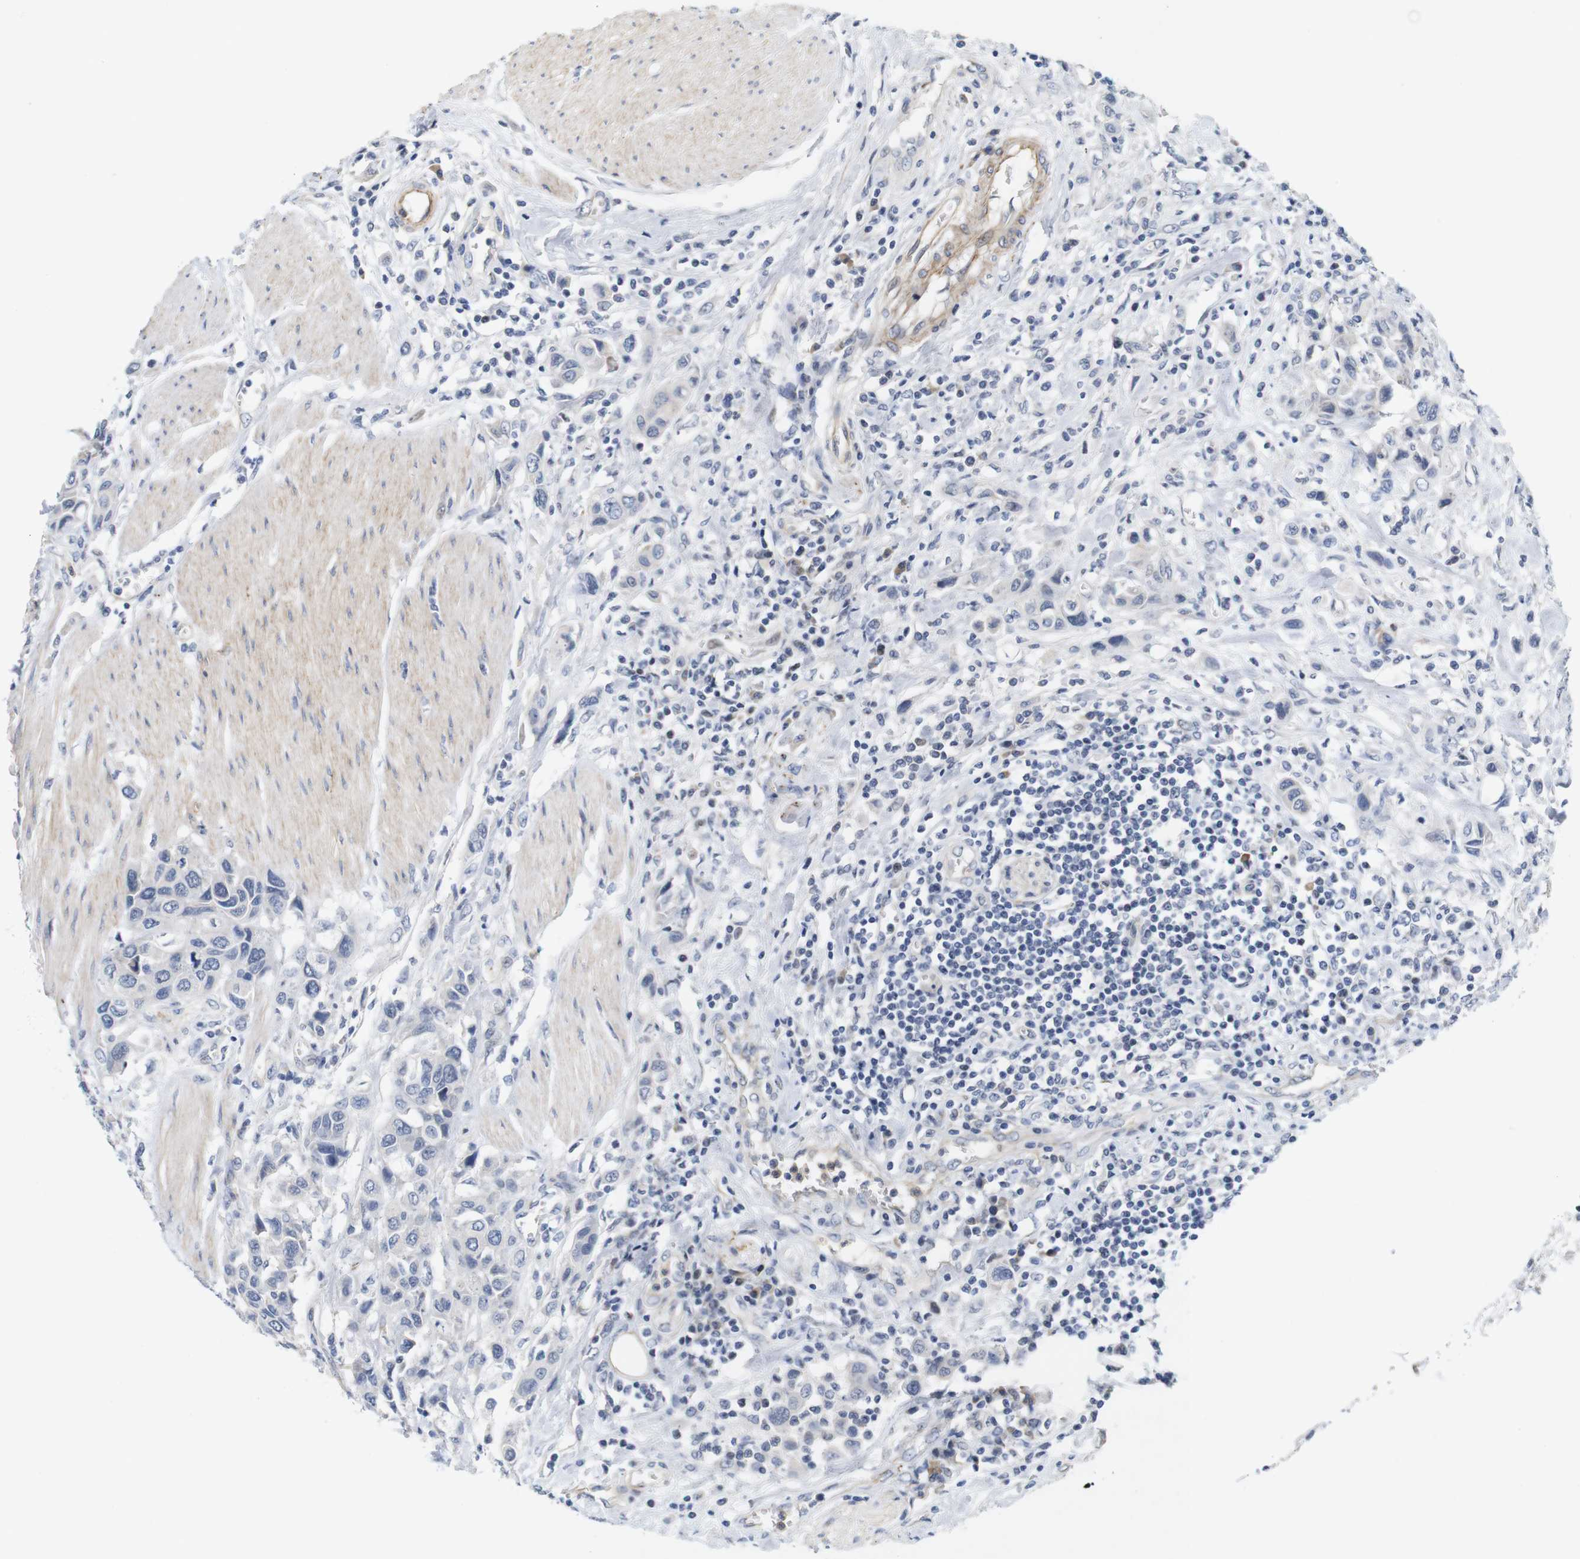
{"staining": {"intensity": "negative", "quantity": "none", "location": "none"}, "tissue": "urothelial cancer", "cell_type": "Tumor cells", "image_type": "cancer", "snomed": [{"axis": "morphology", "description": "Urothelial carcinoma, High grade"}, {"axis": "topography", "description": "Urinary bladder"}], "caption": "This is a micrograph of immunohistochemistry (IHC) staining of high-grade urothelial carcinoma, which shows no positivity in tumor cells.", "gene": "CYB561", "patient": {"sex": "male", "age": 50}}